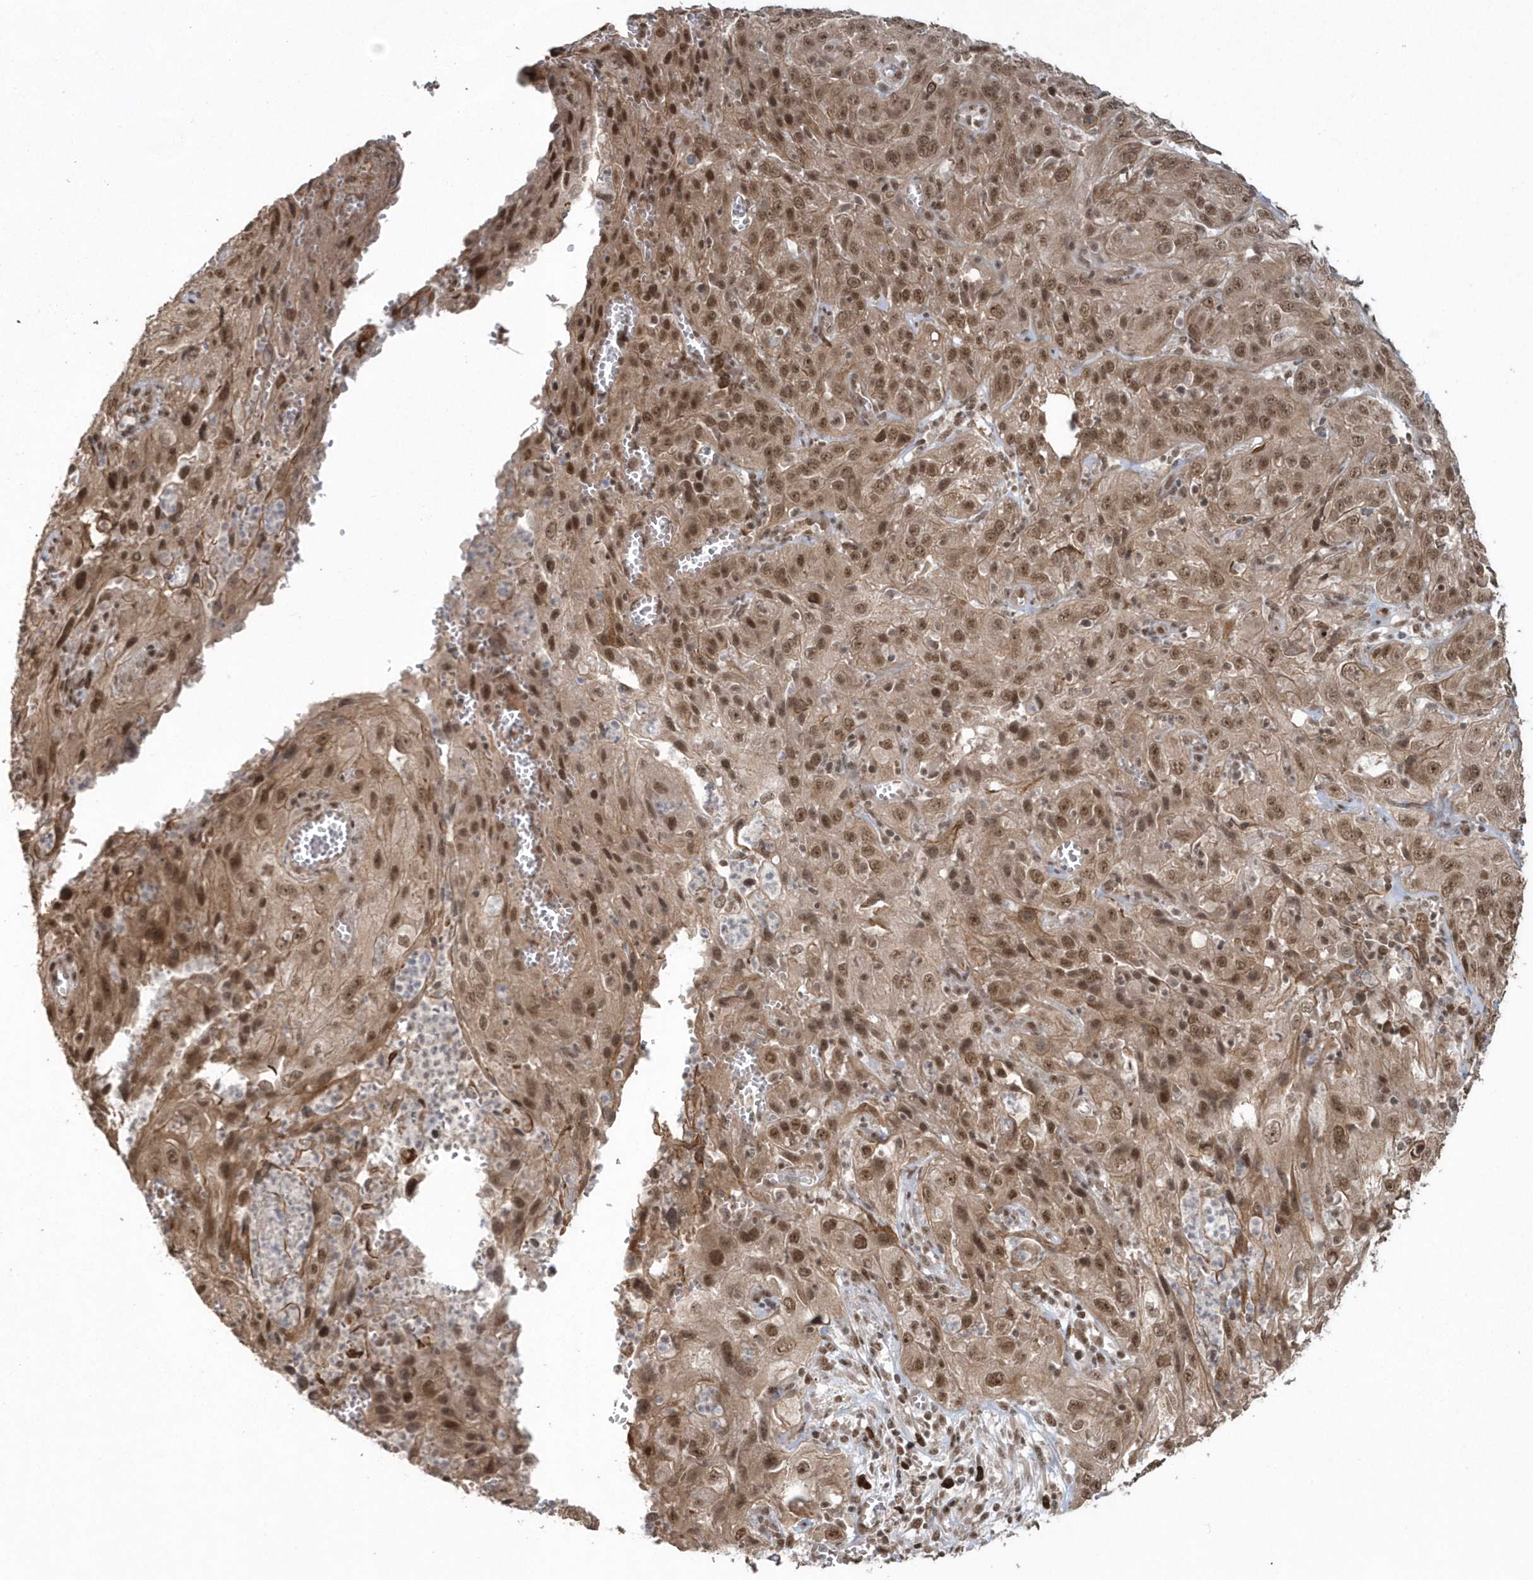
{"staining": {"intensity": "moderate", "quantity": ">75%", "location": "cytoplasmic/membranous,nuclear"}, "tissue": "cervical cancer", "cell_type": "Tumor cells", "image_type": "cancer", "snomed": [{"axis": "morphology", "description": "Squamous cell carcinoma, NOS"}, {"axis": "topography", "description": "Cervix"}], "caption": "High-magnification brightfield microscopy of cervical cancer stained with DAB (3,3'-diaminobenzidine) (brown) and counterstained with hematoxylin (blue). tumor cells exhibit moderate cytoplasmic/membranous and nuclear positivity is identified in about>75% of cells. (Brightfield microscopy of DAB IHC at high magnification).", "gene": "EPB41L4A", "patient": {"sex": "female", "age": 32}}